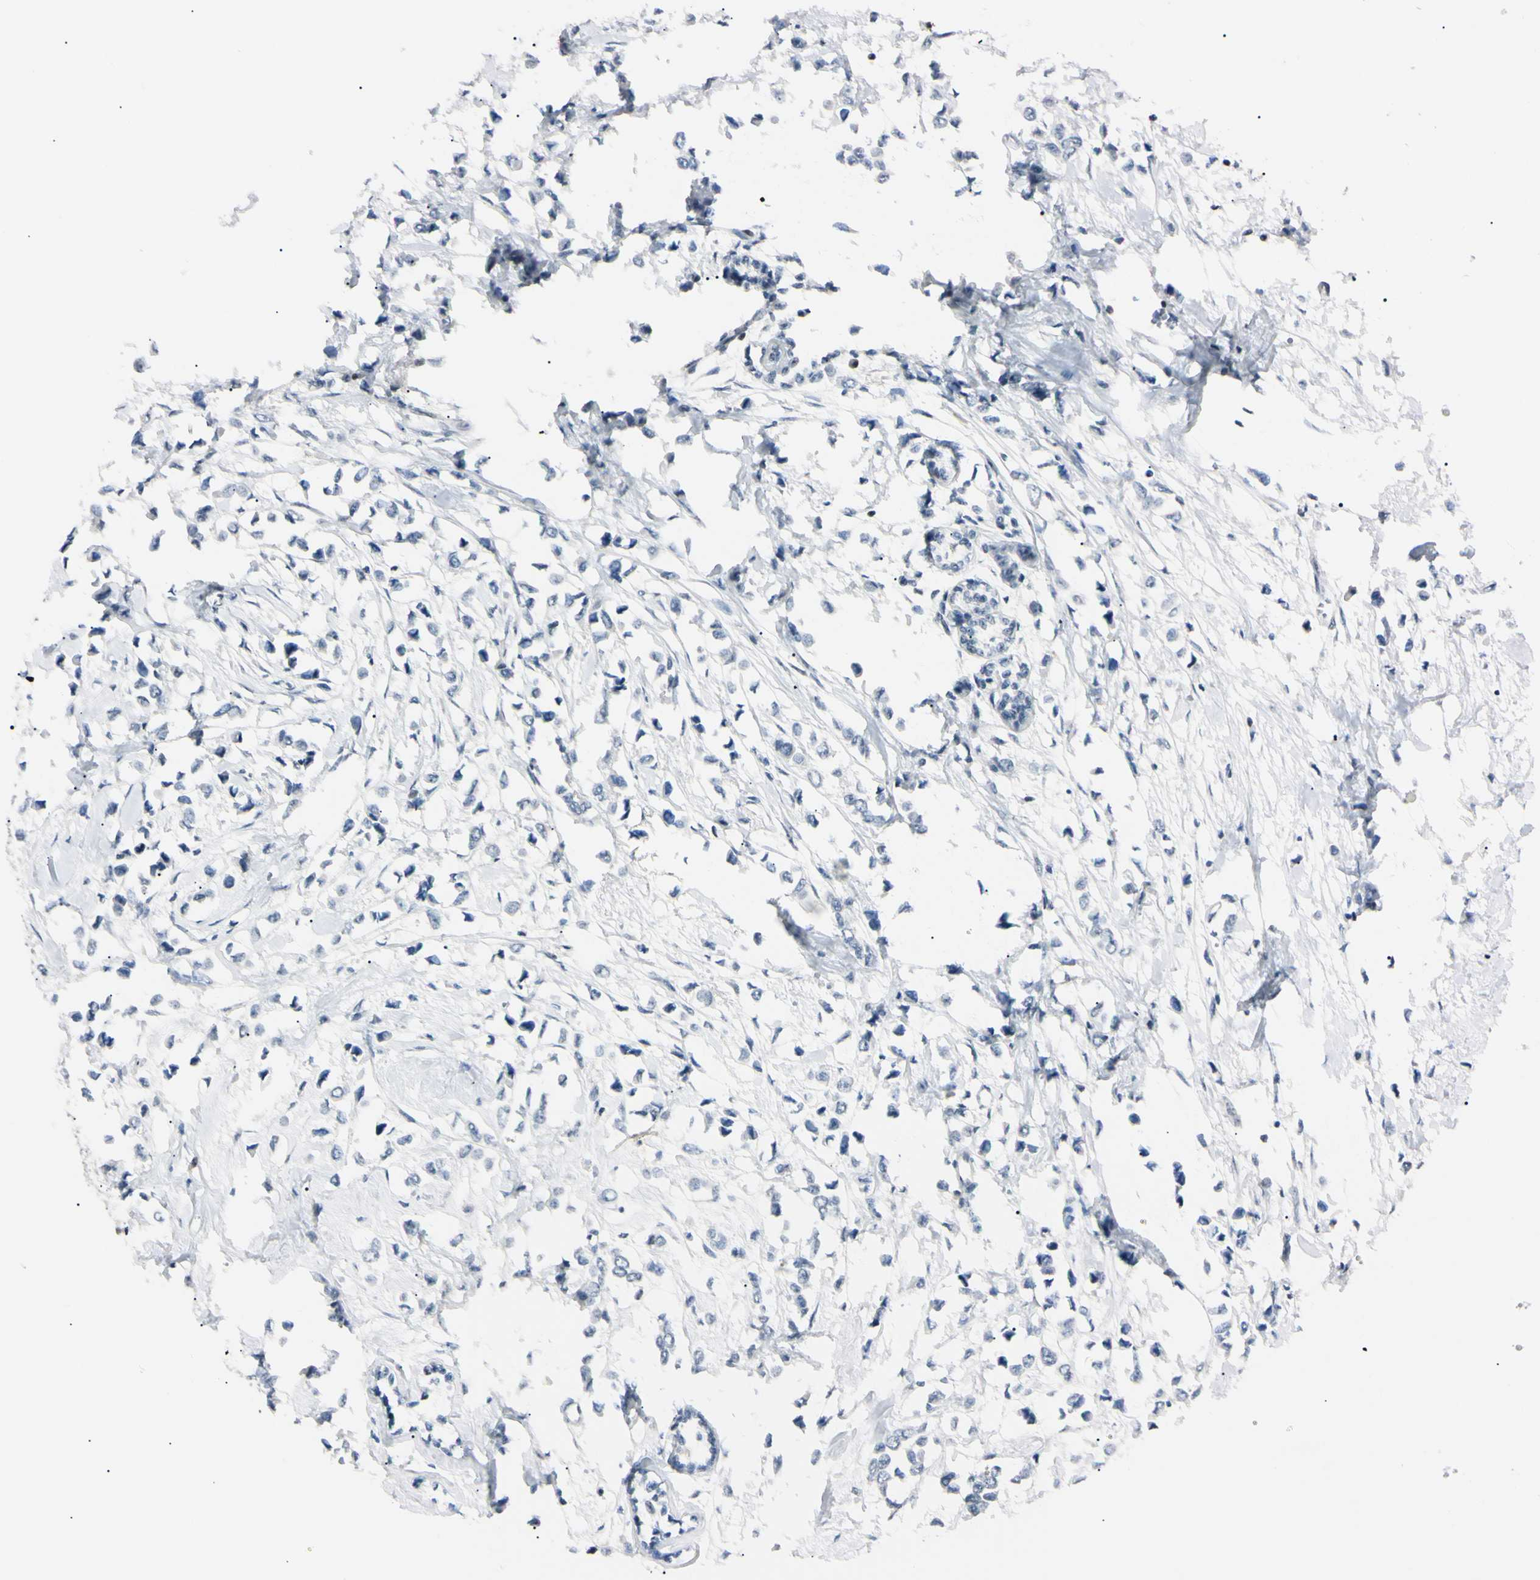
{"staining": {"intensity": "negative", "quantity": "none", "location": "none"}, "tissue": "breast cancer", "cell_type": "Tumor cells", "image_type": "cancer", "snomed": [{"axis": "morphology", "description": "Lobular carcinoma"}, {"axis": "topography", "description": "Breast"}], "caption": "The immunohistochemistry micrograph has no significant staining in tumor cells of breast lobular carcinoma tissue.", "gene": "C1orf174", "patient": {"sex": "female", "age": 51}}